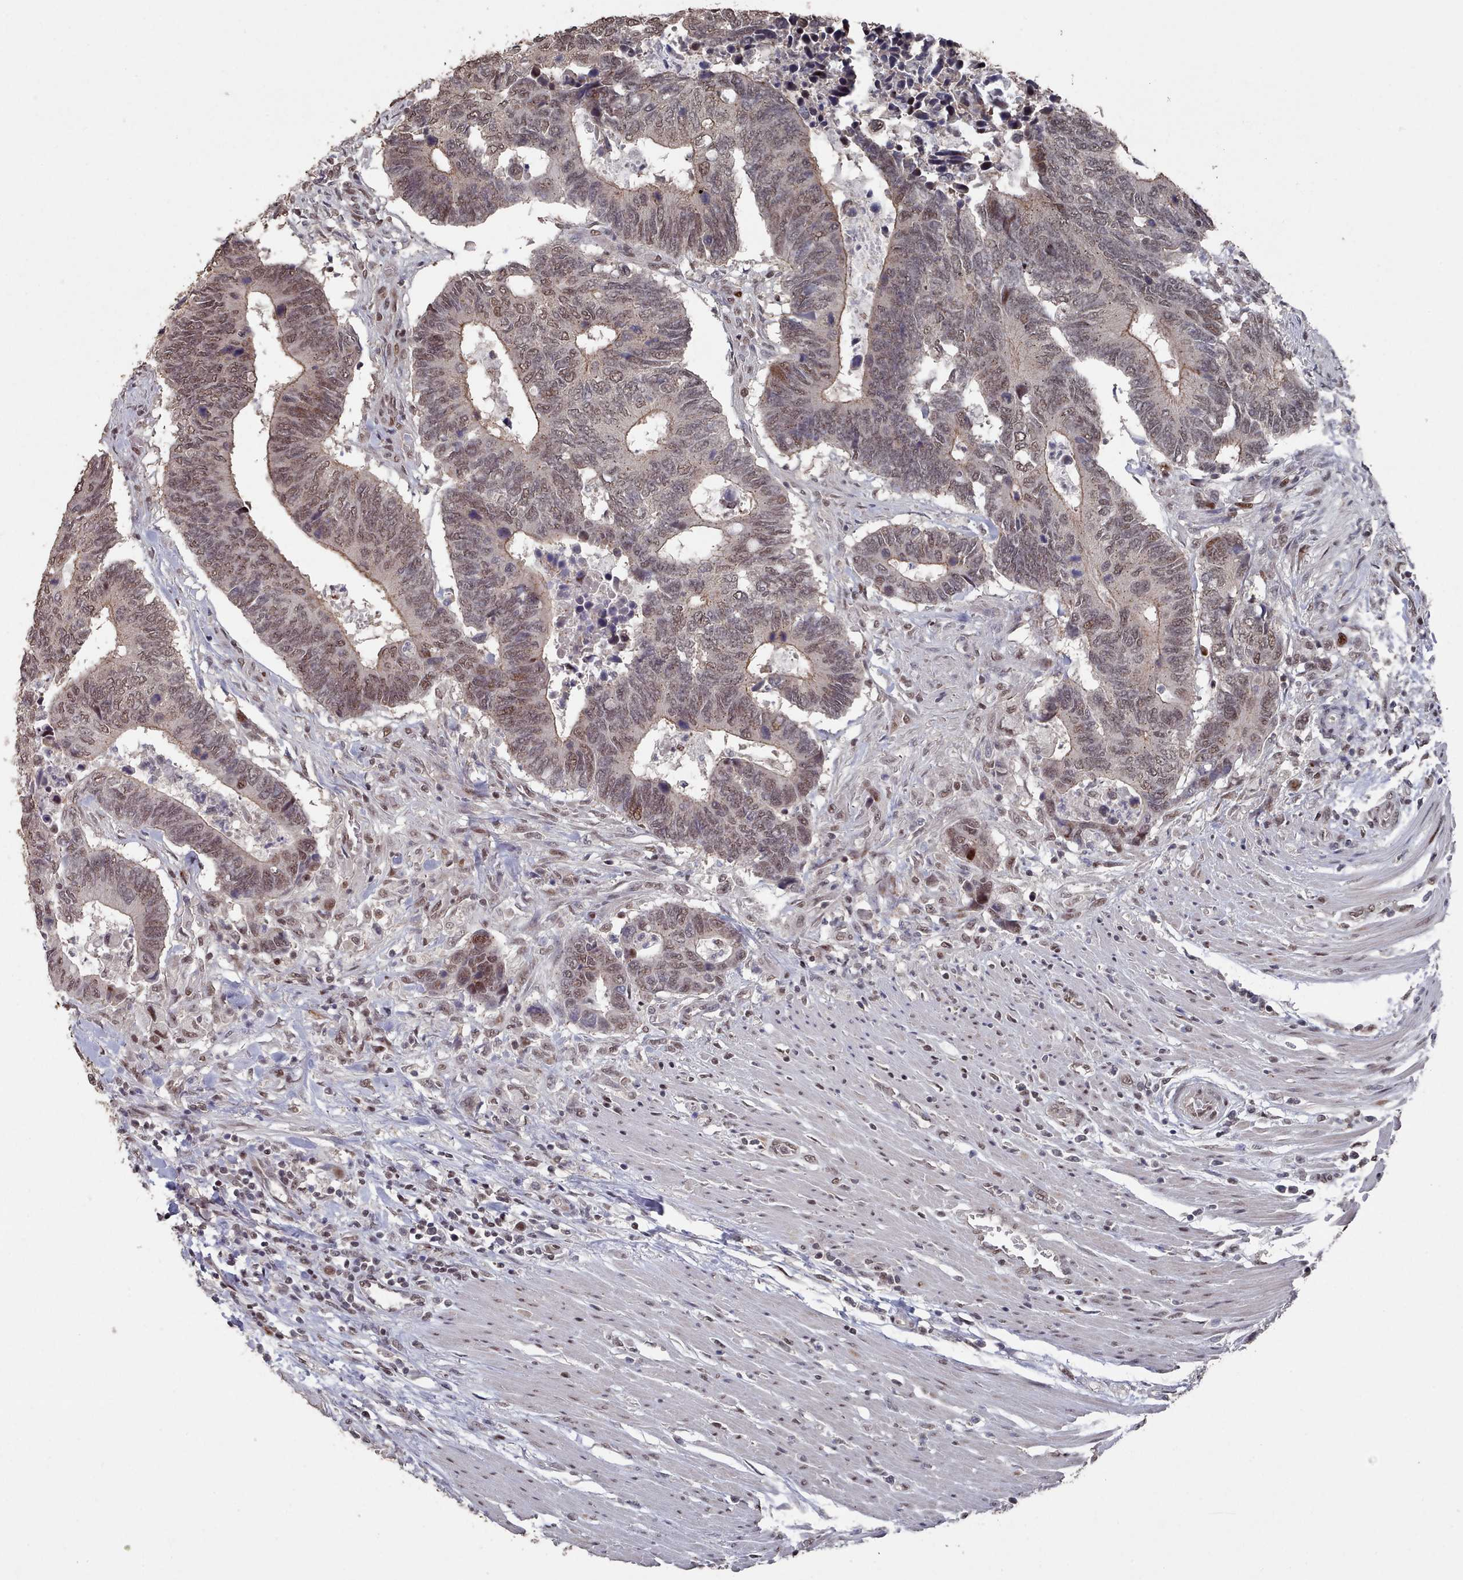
{"staining": {"intensity": "moderate", "quantity": ">75%", "location": "cytoplasmic/membranous,nuclear"}, "tissue": "colorectal cancer", "cell_type": "Tumor cells", "image_type": "cancer", "snomed": [{"axis": "morphology", "description": "Adenocarcinoma, NOS"}, {"axis": "topography", "description": "Colon"}], "caption": "A histopathology image showing moderate cytoplasmic/membranous and nuclear staining in about >75% of tumor cells in colorectal adenocarcinoma, as visualized by brown immunohistochemical staining.", "gene": "PNRC2", "patient": {"sex": "male", "age": 87}}